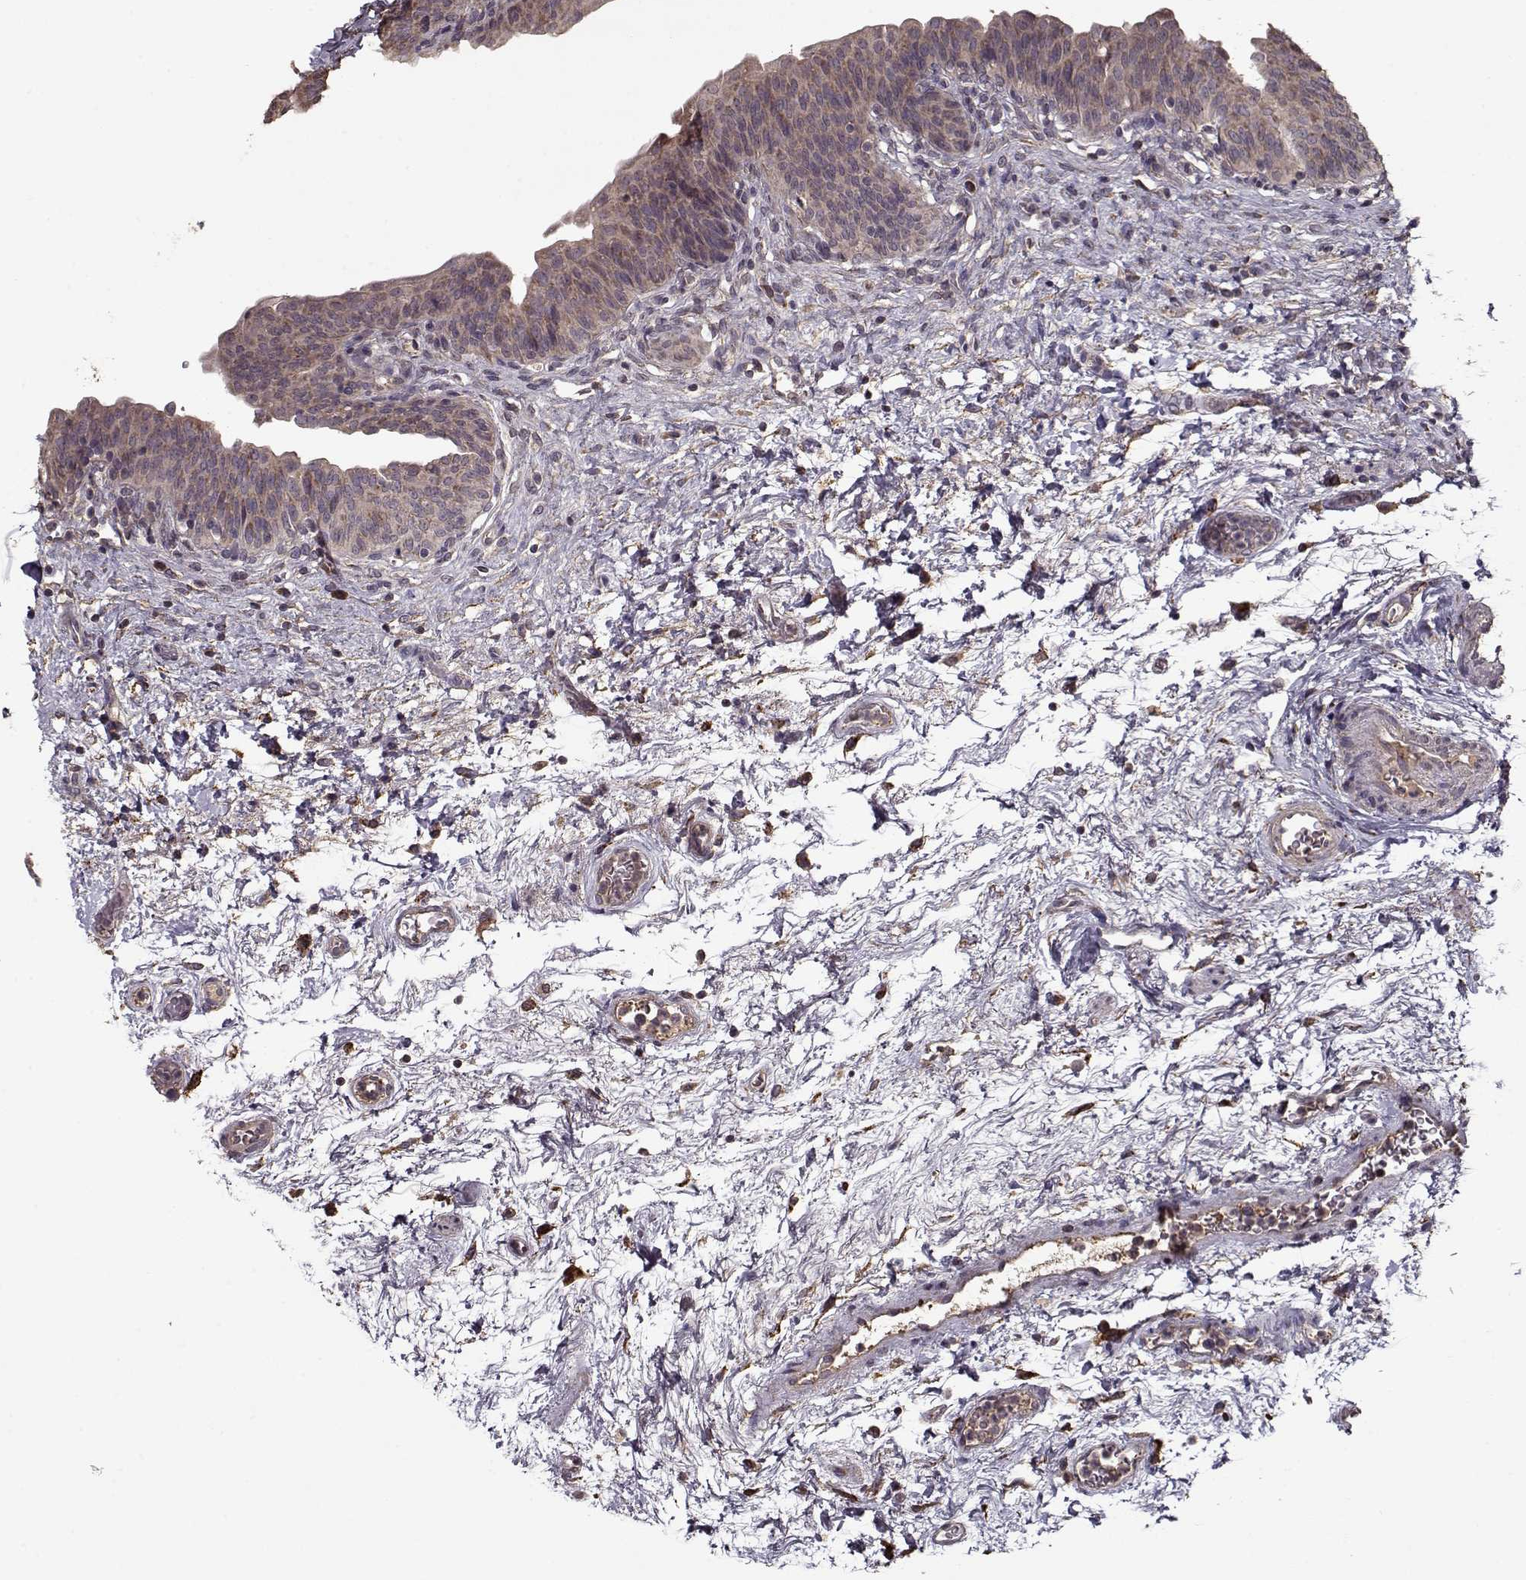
{"staining": {"intensity": "weak", "quantity": ">75%", "location": "cytoplasmic/membranous"}, "tissue": "urinary bladder", "cell_type": "Urothelial cells", "image_type": "normal", "snomed": [{"axis": "morphology", "description": "Normal tissue, NOS"}, {"axis": "topography", "description": "Urinary bladder"}], "caption": "Immunohistochemical staining of normal urinary bladder displays >75% levels of weak cytoplasmic/membranous protein expression in about >75% of urothelial cells.", "gene": "IMMP1L", "patient": {"sex": "male", "age": 69}}